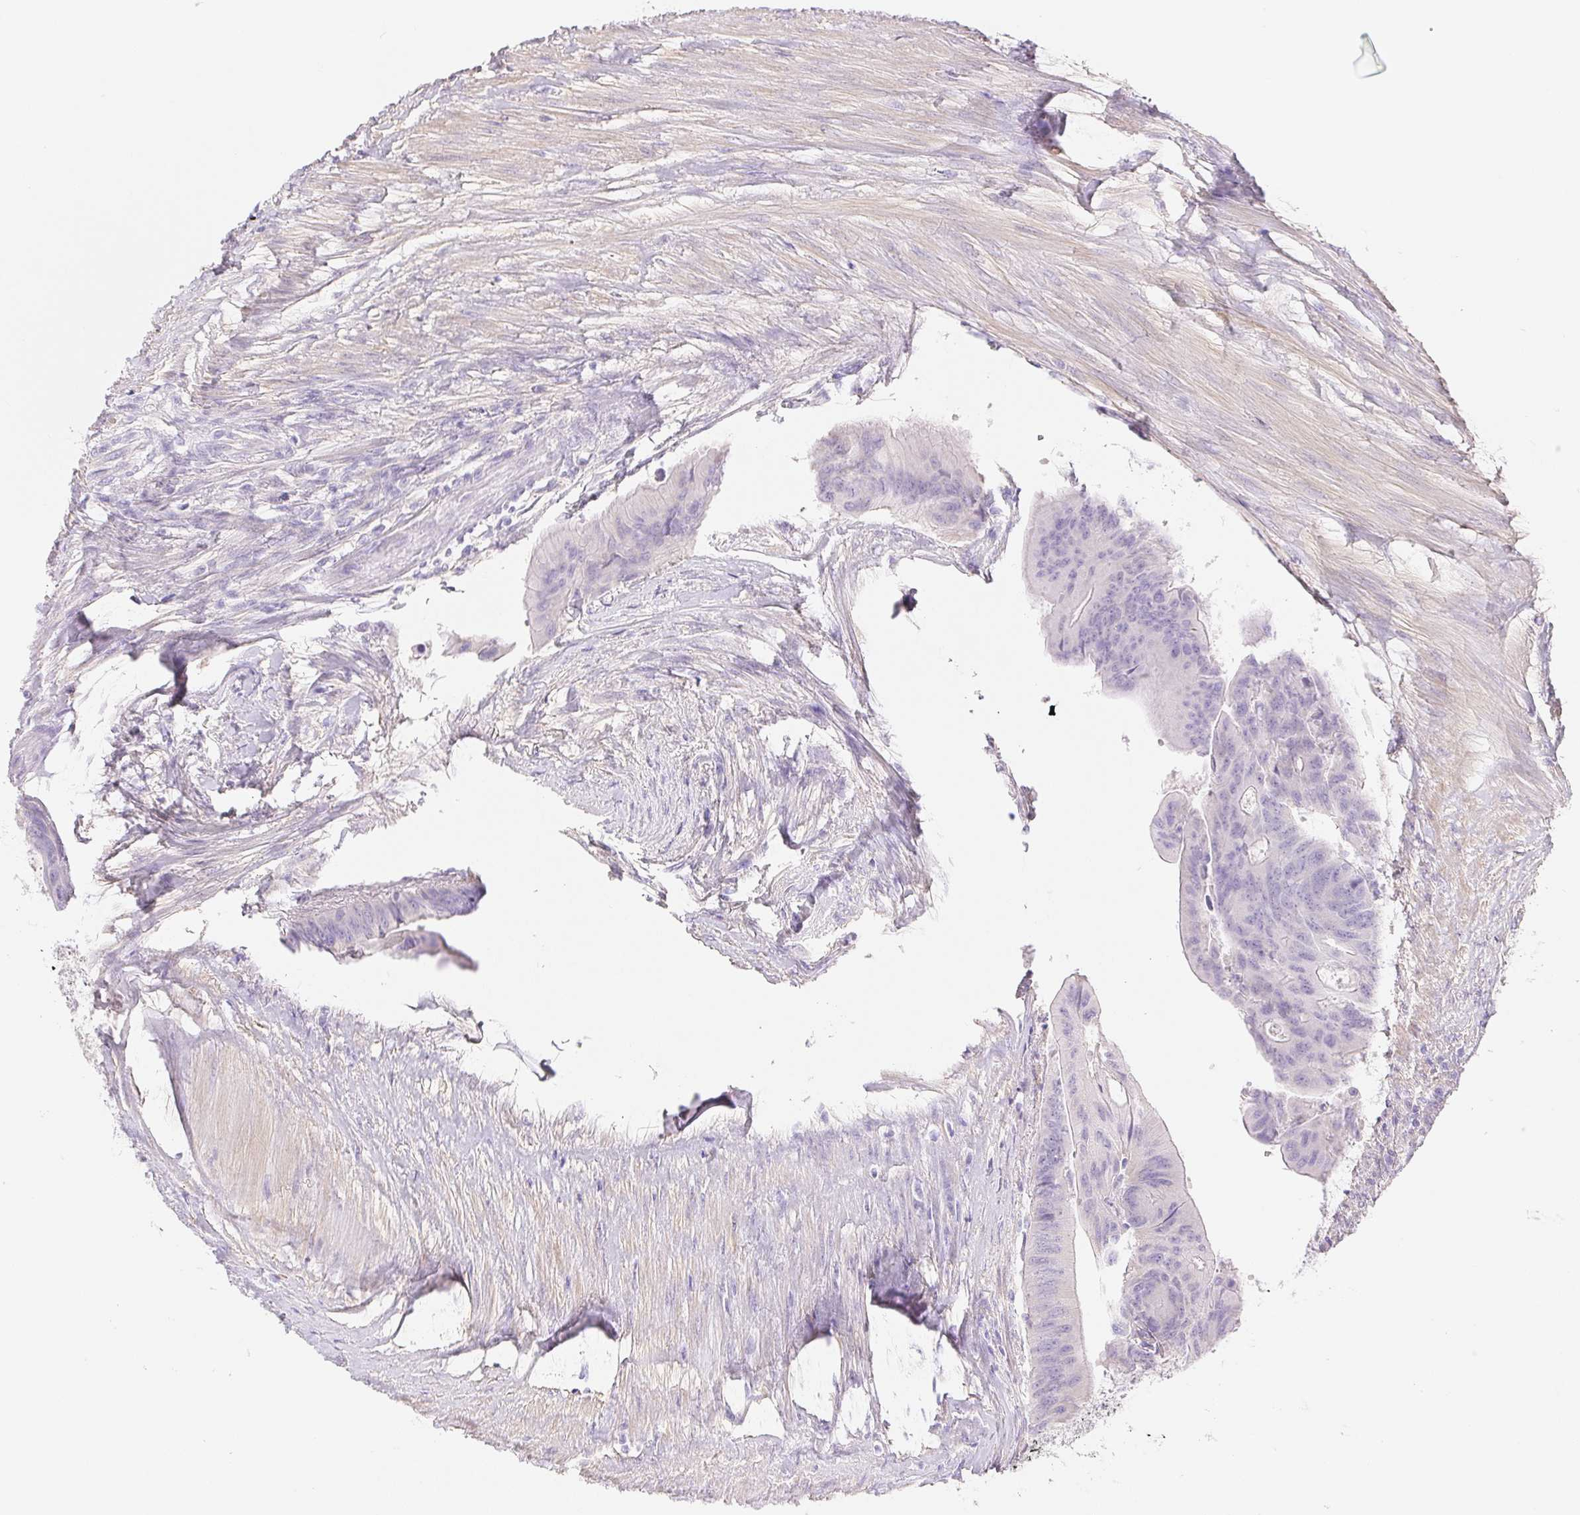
{"staining": {"intensity": "negative", "quantity": "none", "location": "none"}, "tissue": "colorectal cancer", "cell_type": "Tumor cells", "image_type": "cancer", "snomed": [{"axis": "morphology", "description": "Adenocarcinoma, NOS"}, {"axis": "topography", "description": "Colon"}], "caption": "Tumor cells show no significant expression in adenocarcinoma (colorectal).", "gene": "PNLIP", "patient": {"sex": "male", "age": 65}}